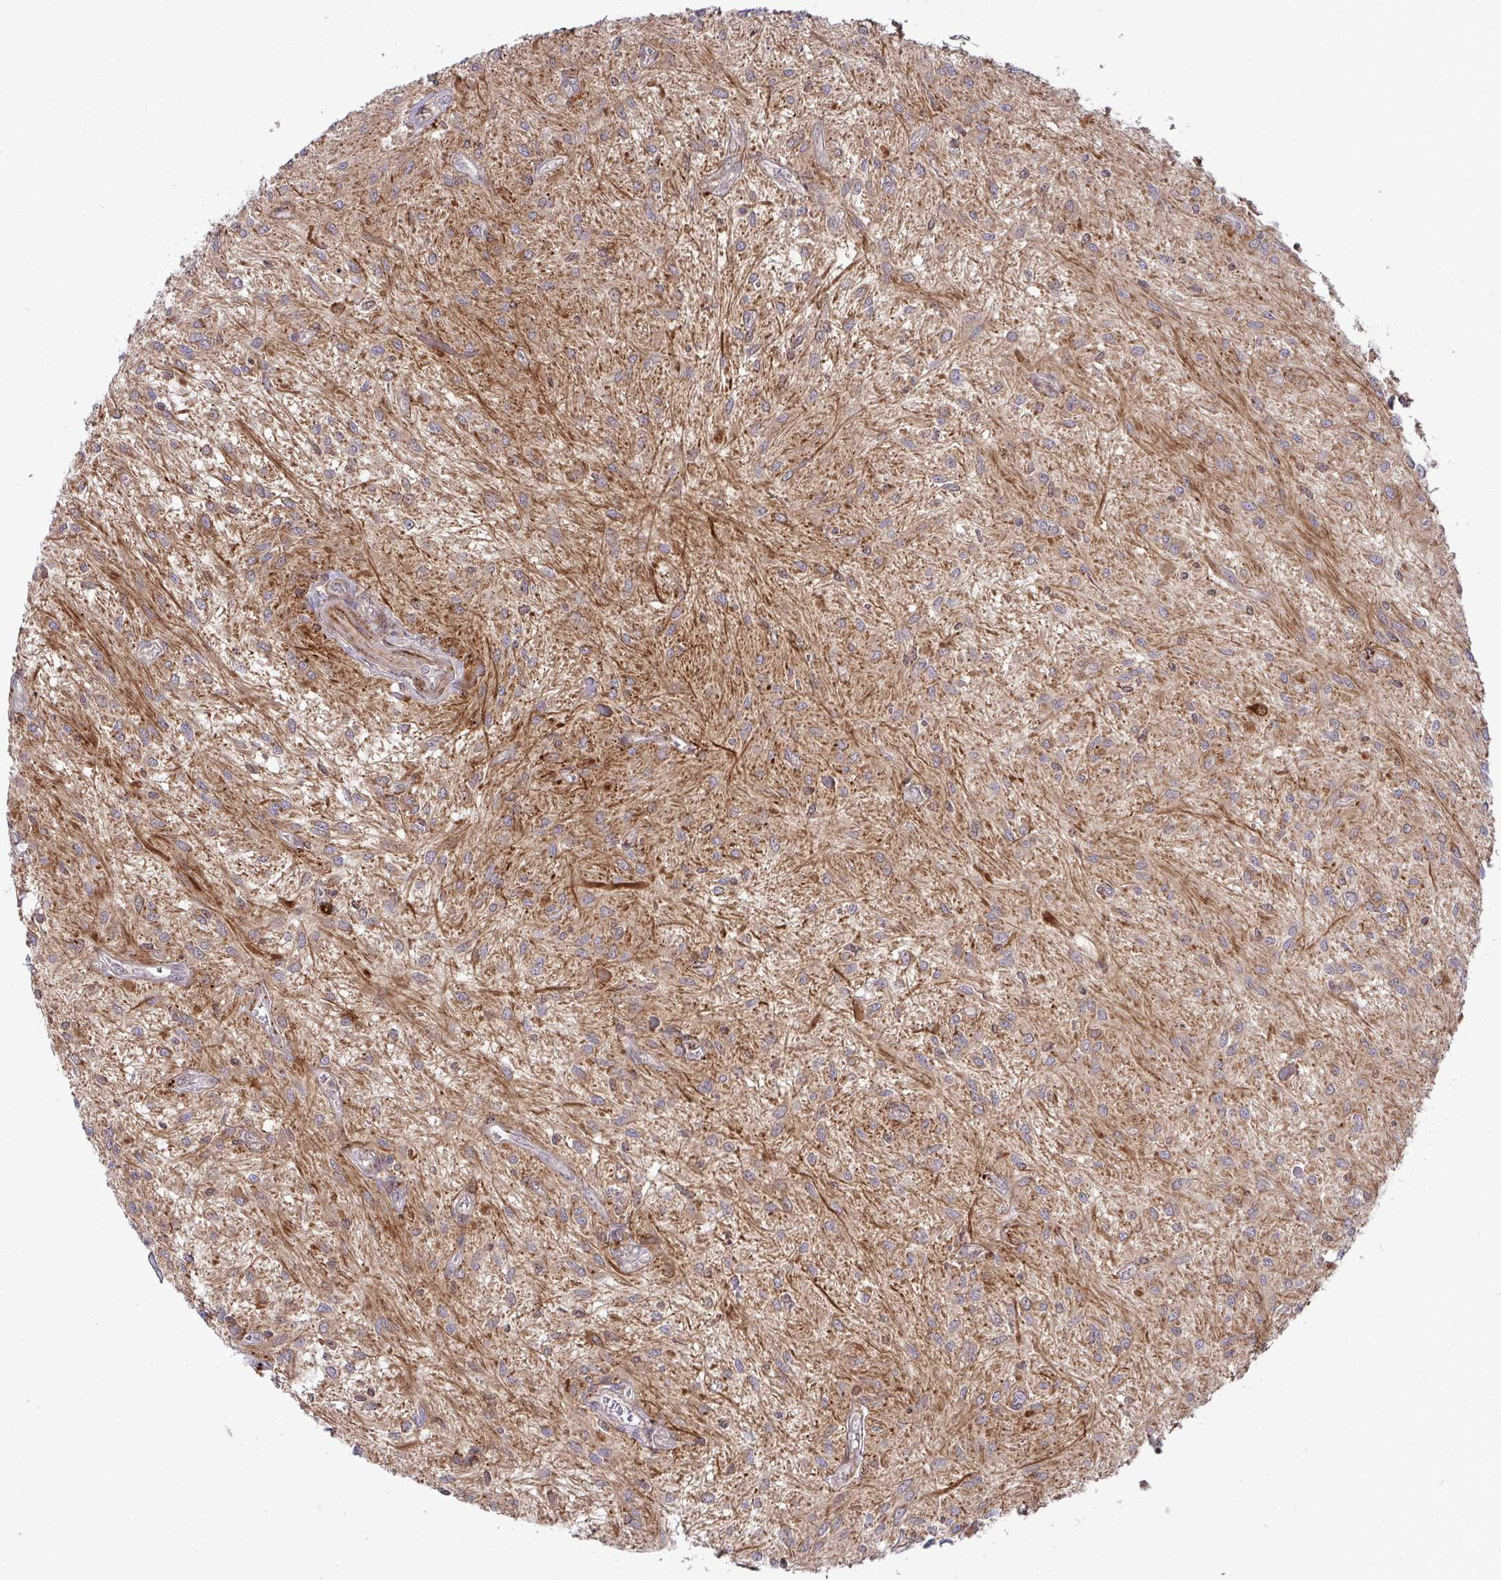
{"staining": {"intensity": "weak", "quantity": ">75%", "location": "cytoplasmic/membranous"}, "tissue": "glioma", "cell_type": "Tumor cells", "image_type": "cancer", "snomed": [{"axis": "morphology", "description": "Glioma, malignant, Low grade"}, {"axis": "topography", "description": "Cerebellum"}], "caption": "A low amount of weak cytoplasmic/membranous expression is present in approximately >75% of tumor cells in malignant glioma (low-grade) tissue.", "gene": "TRIM44", "patient": {"sex": "female", "age": 14}}